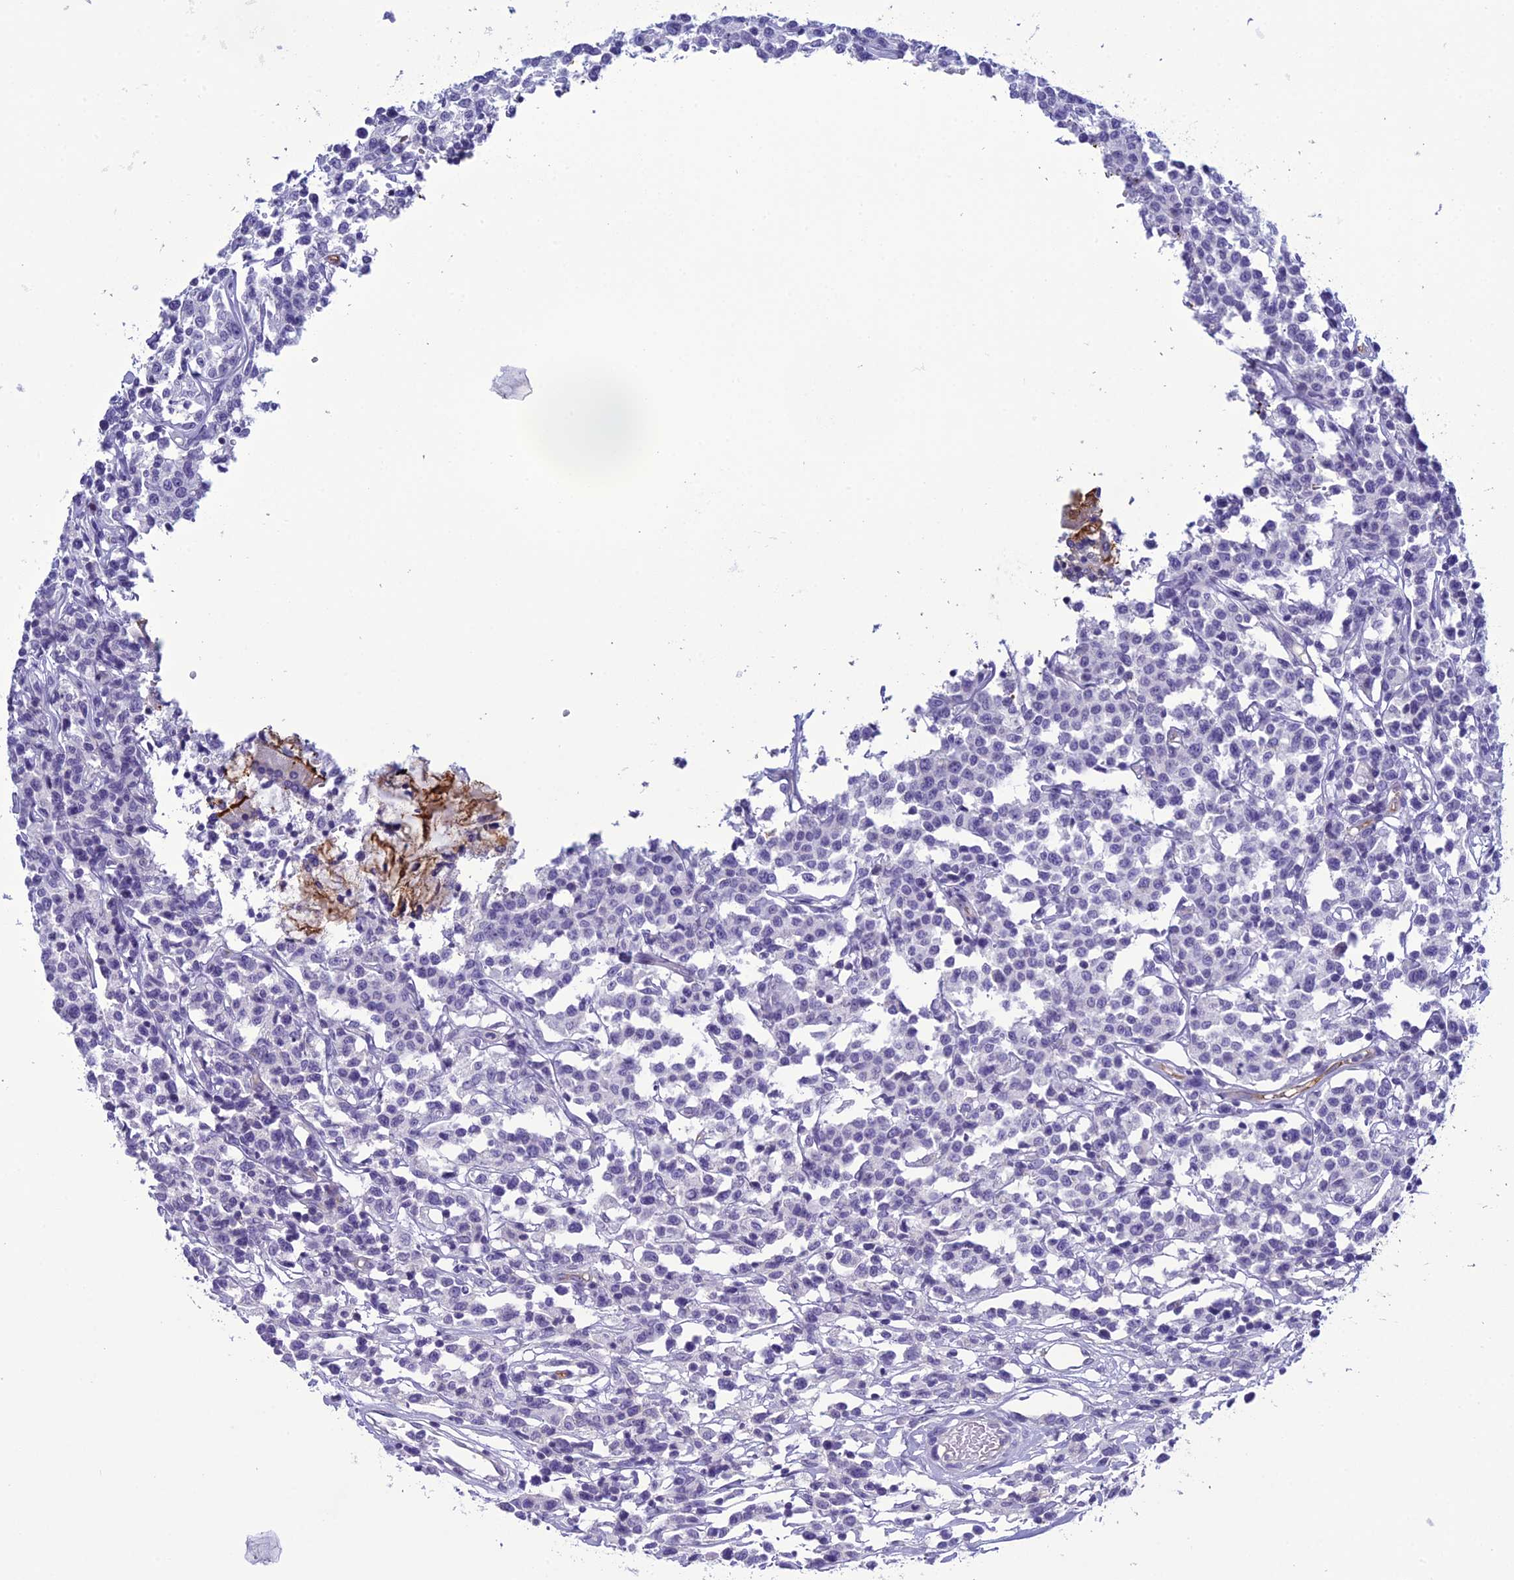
{"staining": {"intensity": "negative", "quantity": "none", "location": "none"}, "tissue": "lymphoma", "cell_type": "Tumor cells", "image_type": "cancer", "snomed": [{"axis": "morphology", "description": "Malignant lymphoma, non-Hodgkin's type, Low grade"}, {"axis": "topography", "description": "Small intestine"}], "caption": "Image shows no significant protein positivity in tumor cells of low-grade malignant lymphoma, non-Hodgkin's type.", "gene": "ACE", "patient": {"sex": "female", "age": 59}}